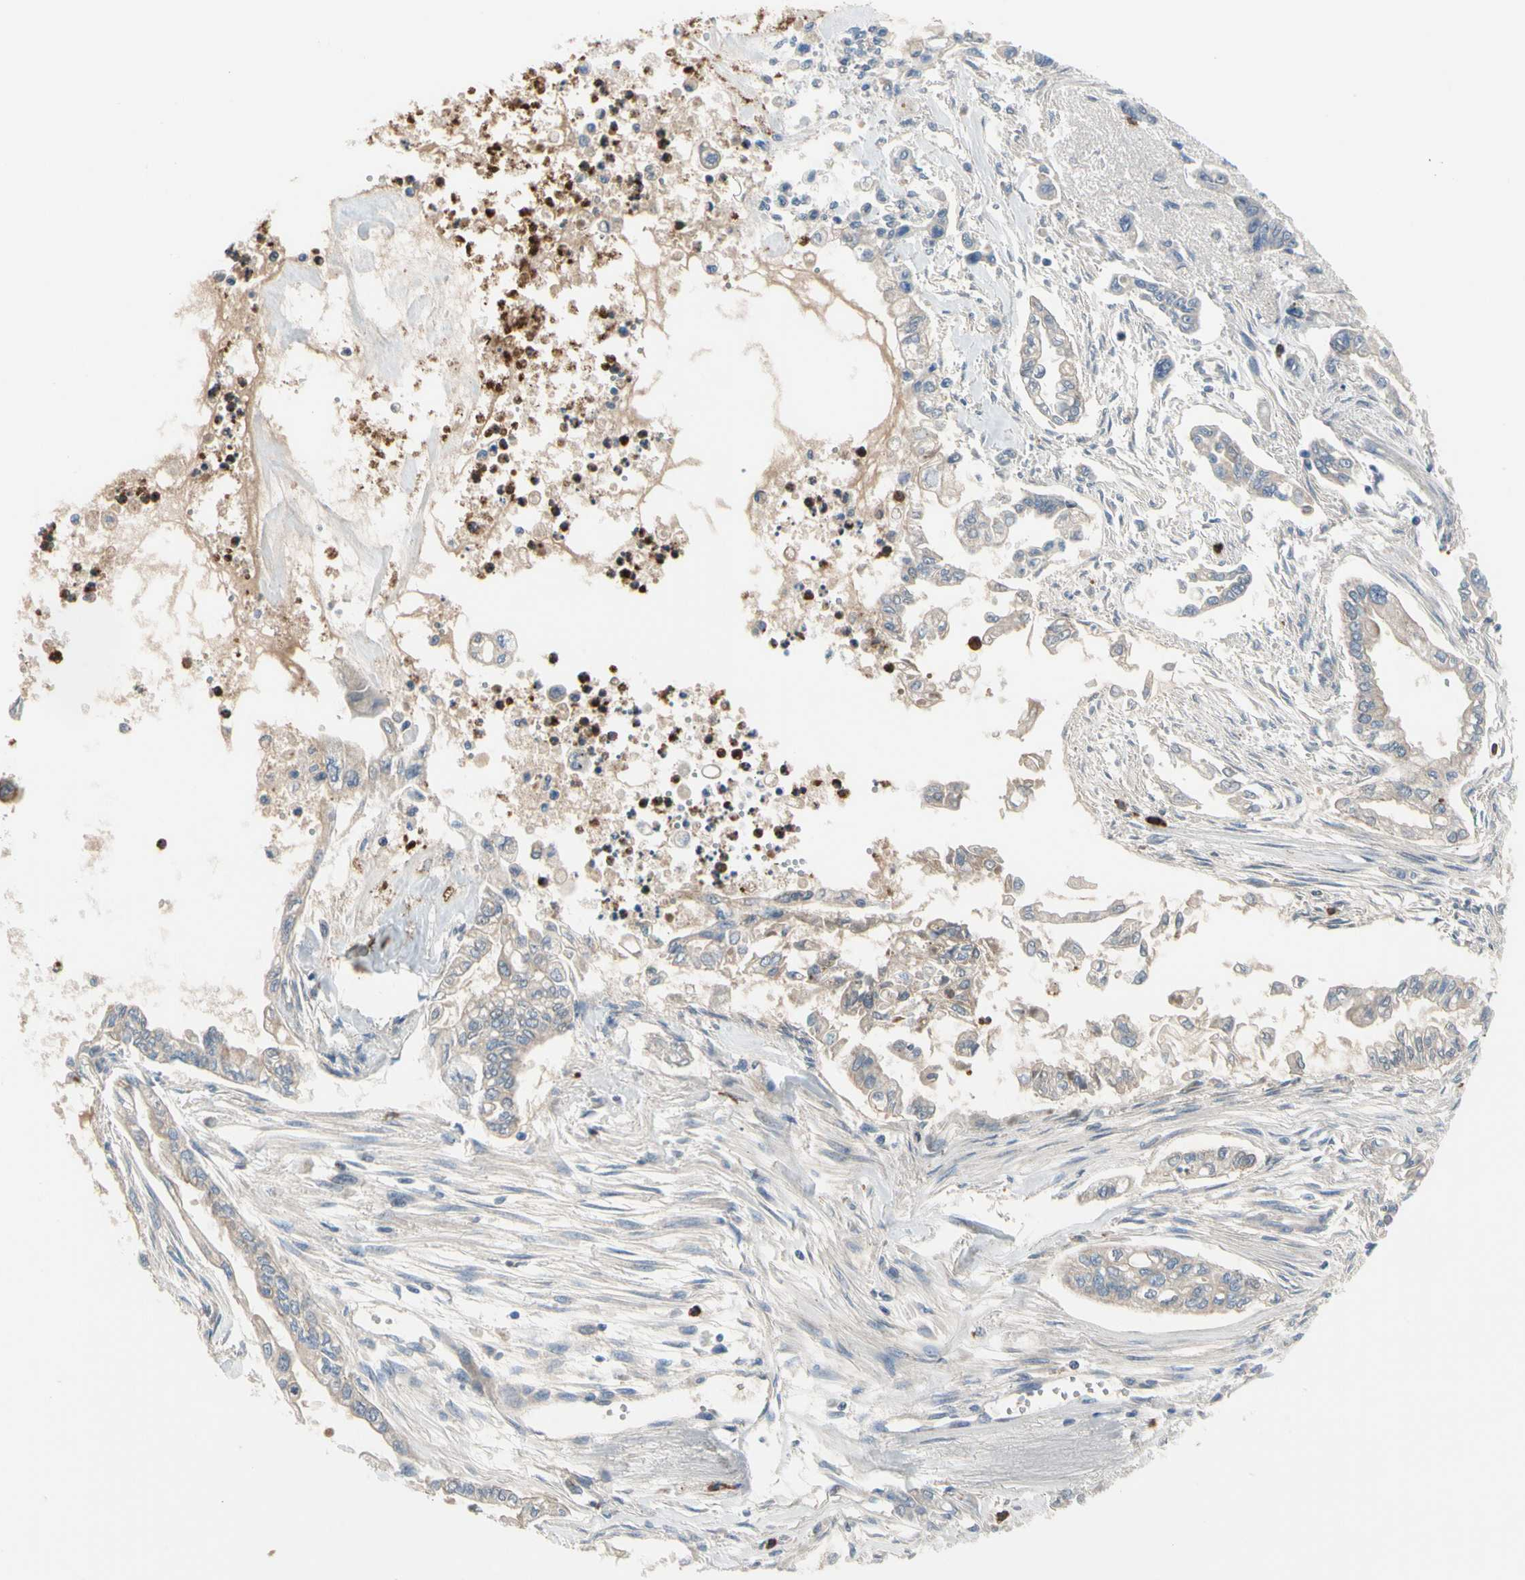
{"staining": {"intensity": "weak", "quantity": "25%-75%", "location": "cytoplasmic/membranous"}, "tissue": "pancreatic cancer", "cell_type": "Tumor cells", "image_type": "cancer", "snomed": [{"axis": "morphology", "description": "Normal tissue, NOS"}, {"axis": "topography", "description": "Pancreas"}], "caption": "Pancreatic cancer was stained to show a protein in brown. There is low levels of weak cytoplasmic/membranous positivity in about 25%-75% of tumor cells. Using DAB (3,3'-diaminobenzidine) (brown) and hematoxylin (blue) stains, captured at high magnification using brightfield microscopy.", "gene": "HJURP", "patient": {"sex": "male", "age": 42}}